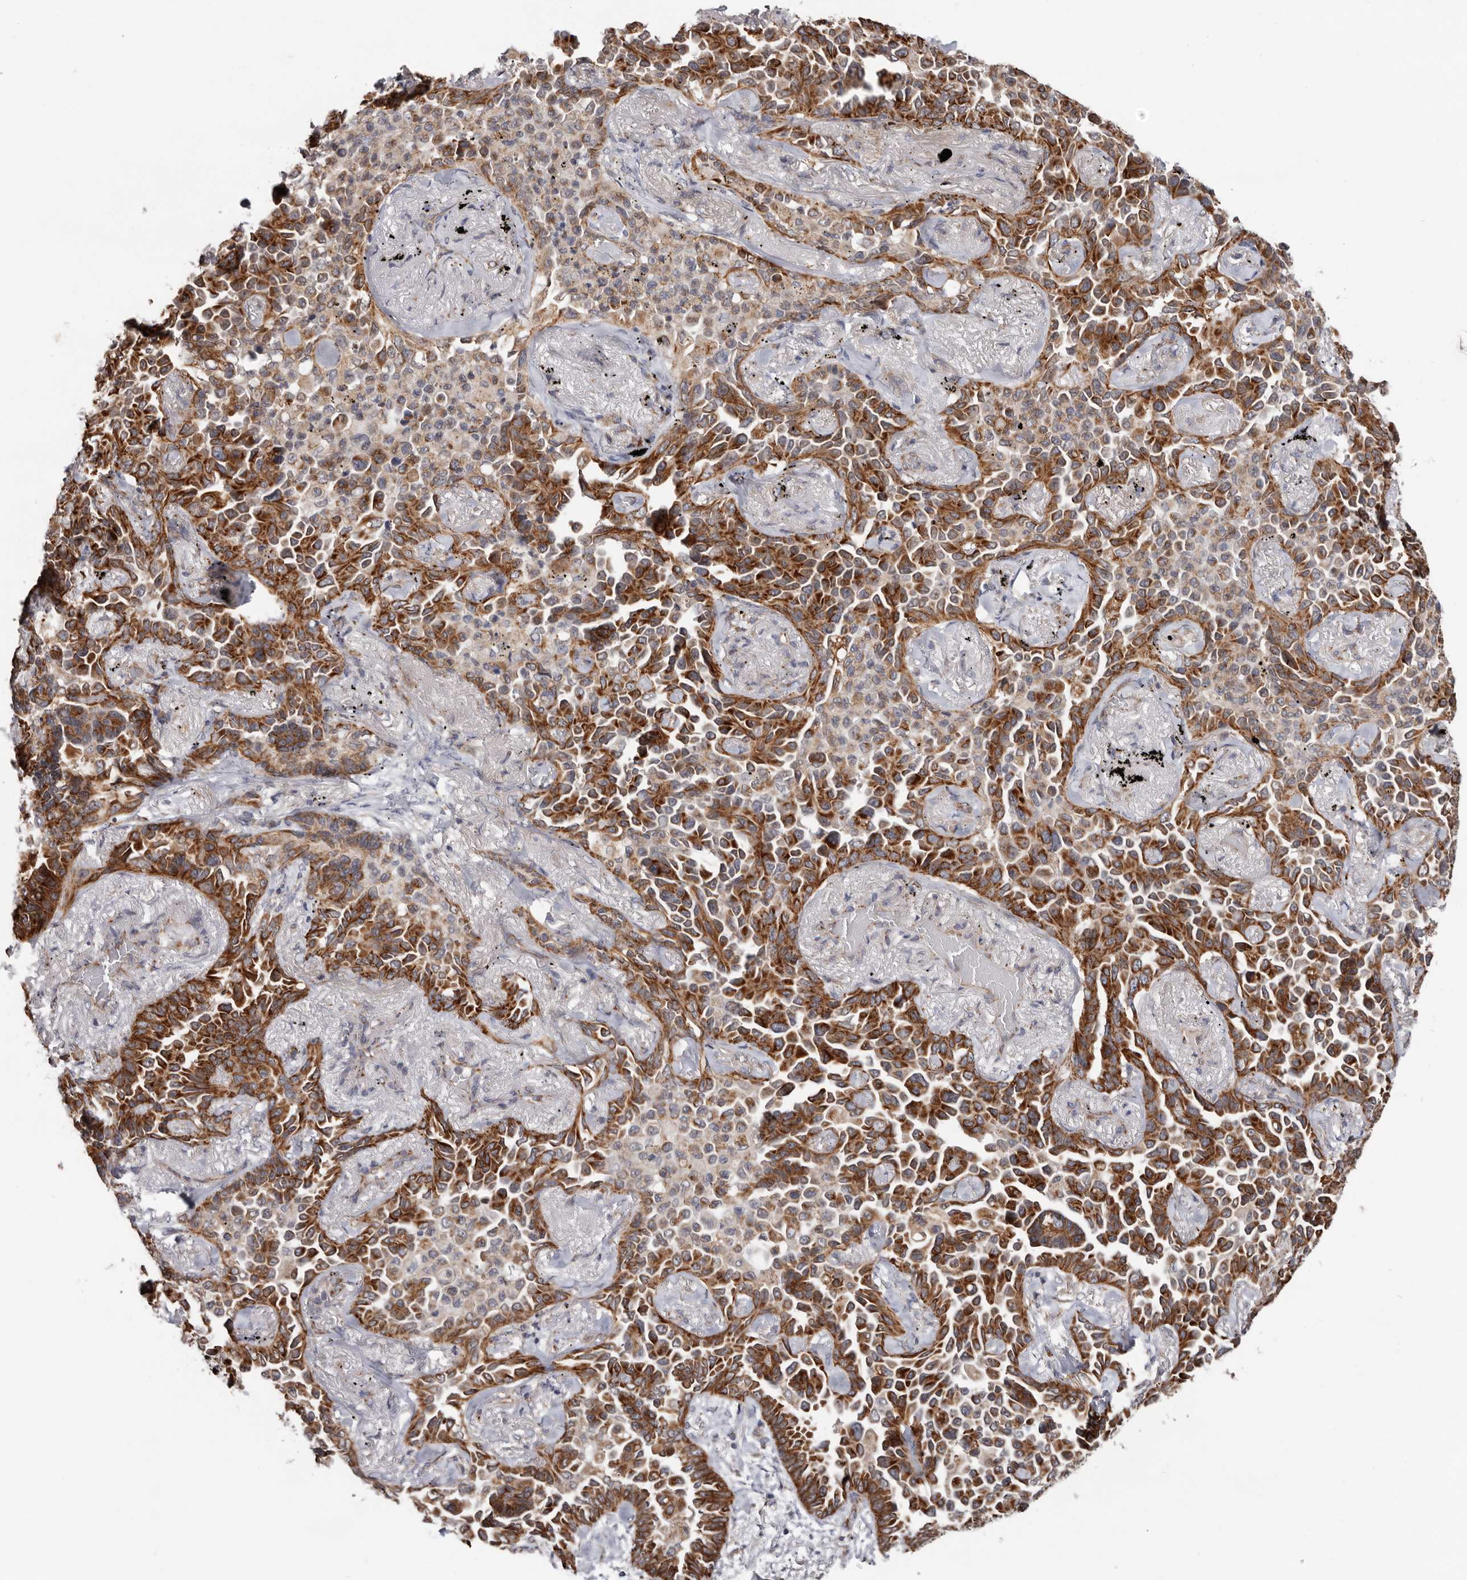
{"staining": {"intensity": "strong", "quantity": ">75%", "location": "cytoplasmic/membranous"}, "tissue": "lung cancer", "cell_type": "Tumor cells", "image_type": "cancer", "snomed": [{"axis": "morphology", "description": "Adenocarcinoma, NOS"}, {"axis": "topography", "description": "Lung"}], "caption": "Strong cytoplasmic/membranous staining for a protein is appreciated in approximately >75% of tumor cells of lung cancer (adenocarcinoma) using immunohistochemistry (IHC).", "gene": "MRPL18", "patient": {"sex": "female", "age": 67}}